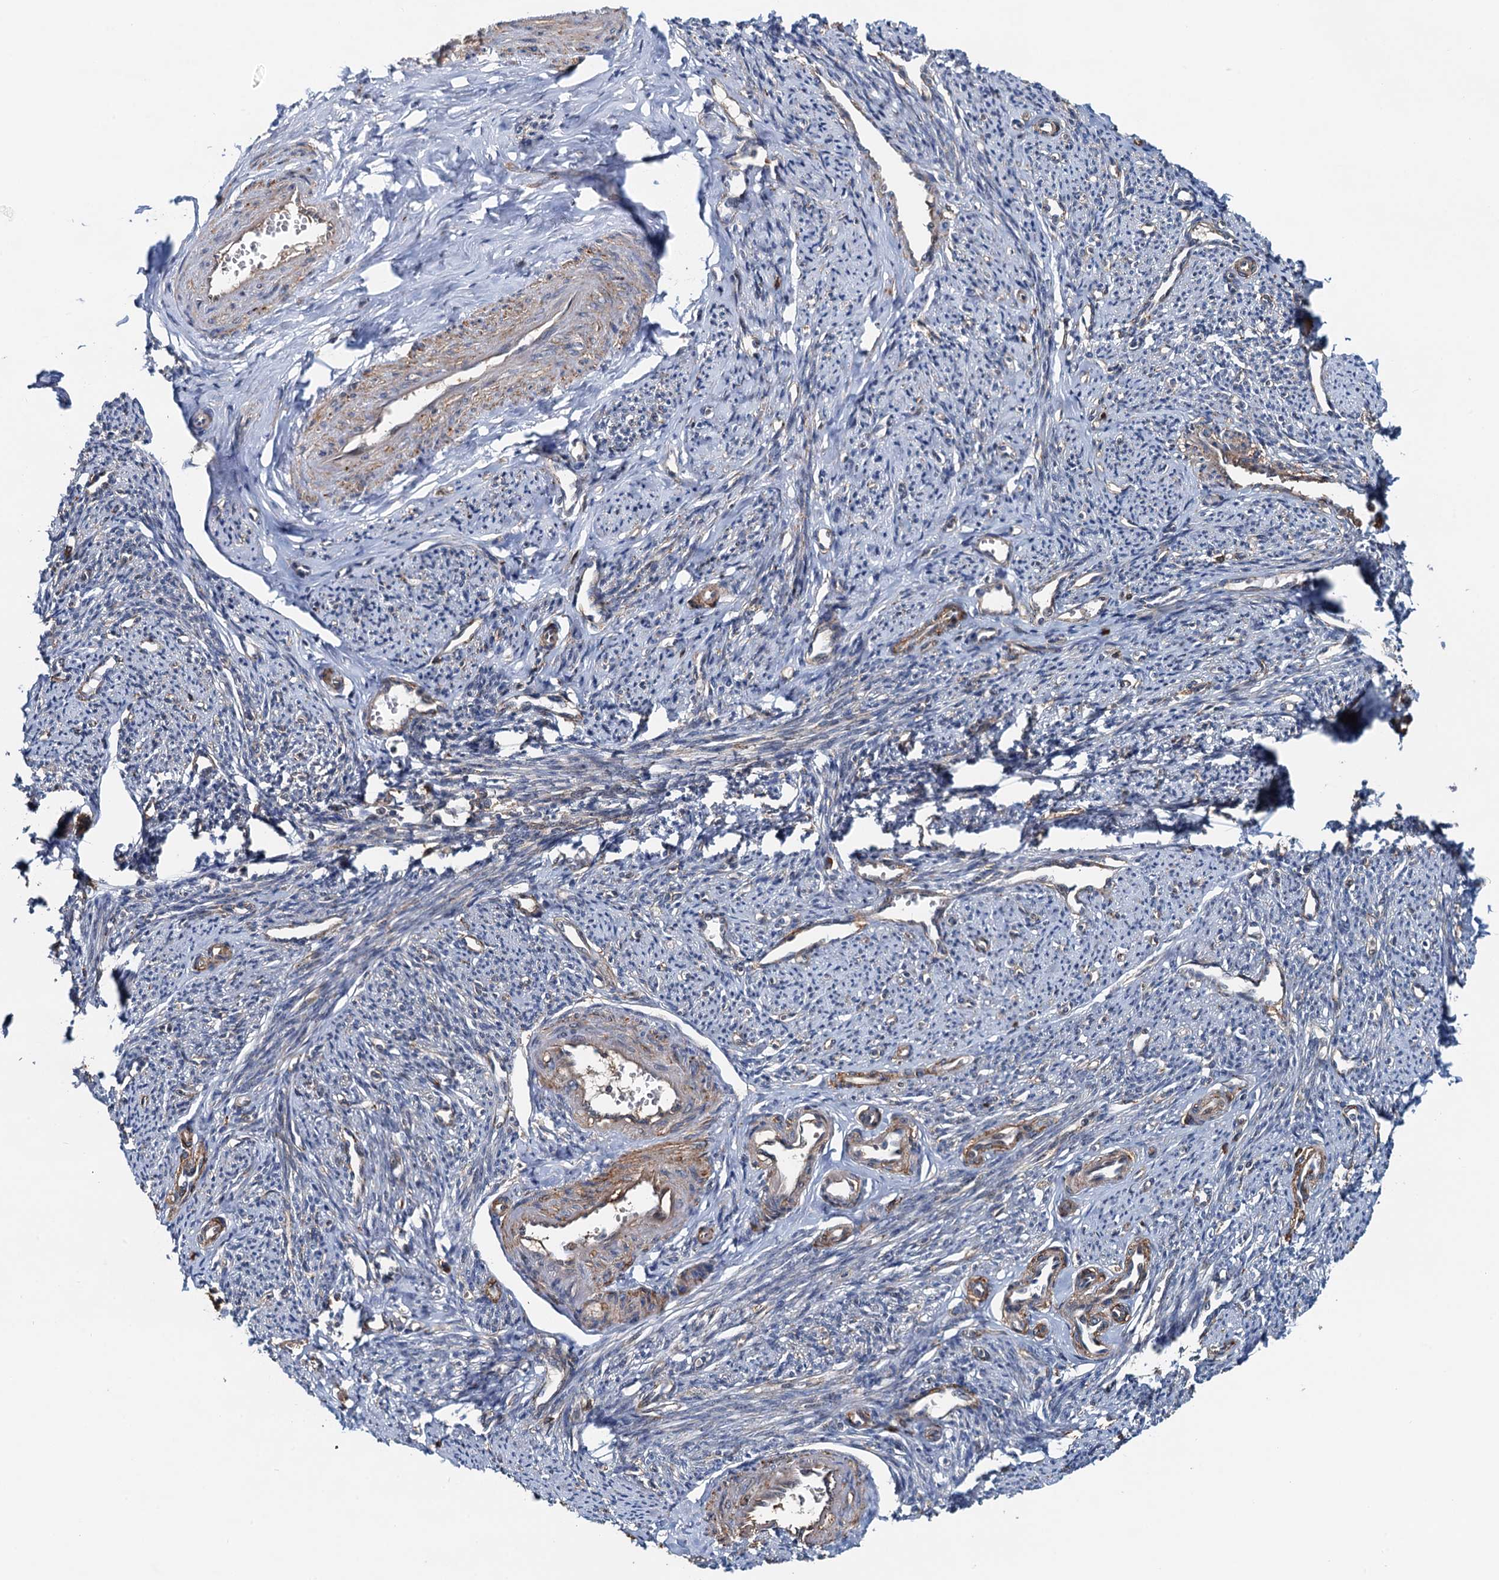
{"staining": {"intensity": "moderate", "quantity": "25%-75%", "location": "cytoplasmic/membranous"}, "tissue": "smooth muscle", "cell_type": "Smooth muscle cells", "image_type": "normal", "snomed": [{"axis": "morphology", "description": "Normal tissue, NOS"}, {"axis": "topography", "description": "Smooth muscle"}, {"axis": "topography", "description": "Uterus"}], "caption": "An IHC micrograph of benign tissue is shown. Protein staining in brown labels moderate cytoplasmic/membranous positivity in smooth muscle within smooth muscle cells. (Brightfield microscopy of DAB IHC at high magnification).", "gene": "AAGAB", "patient": {"sex": "female", "age": 59}}